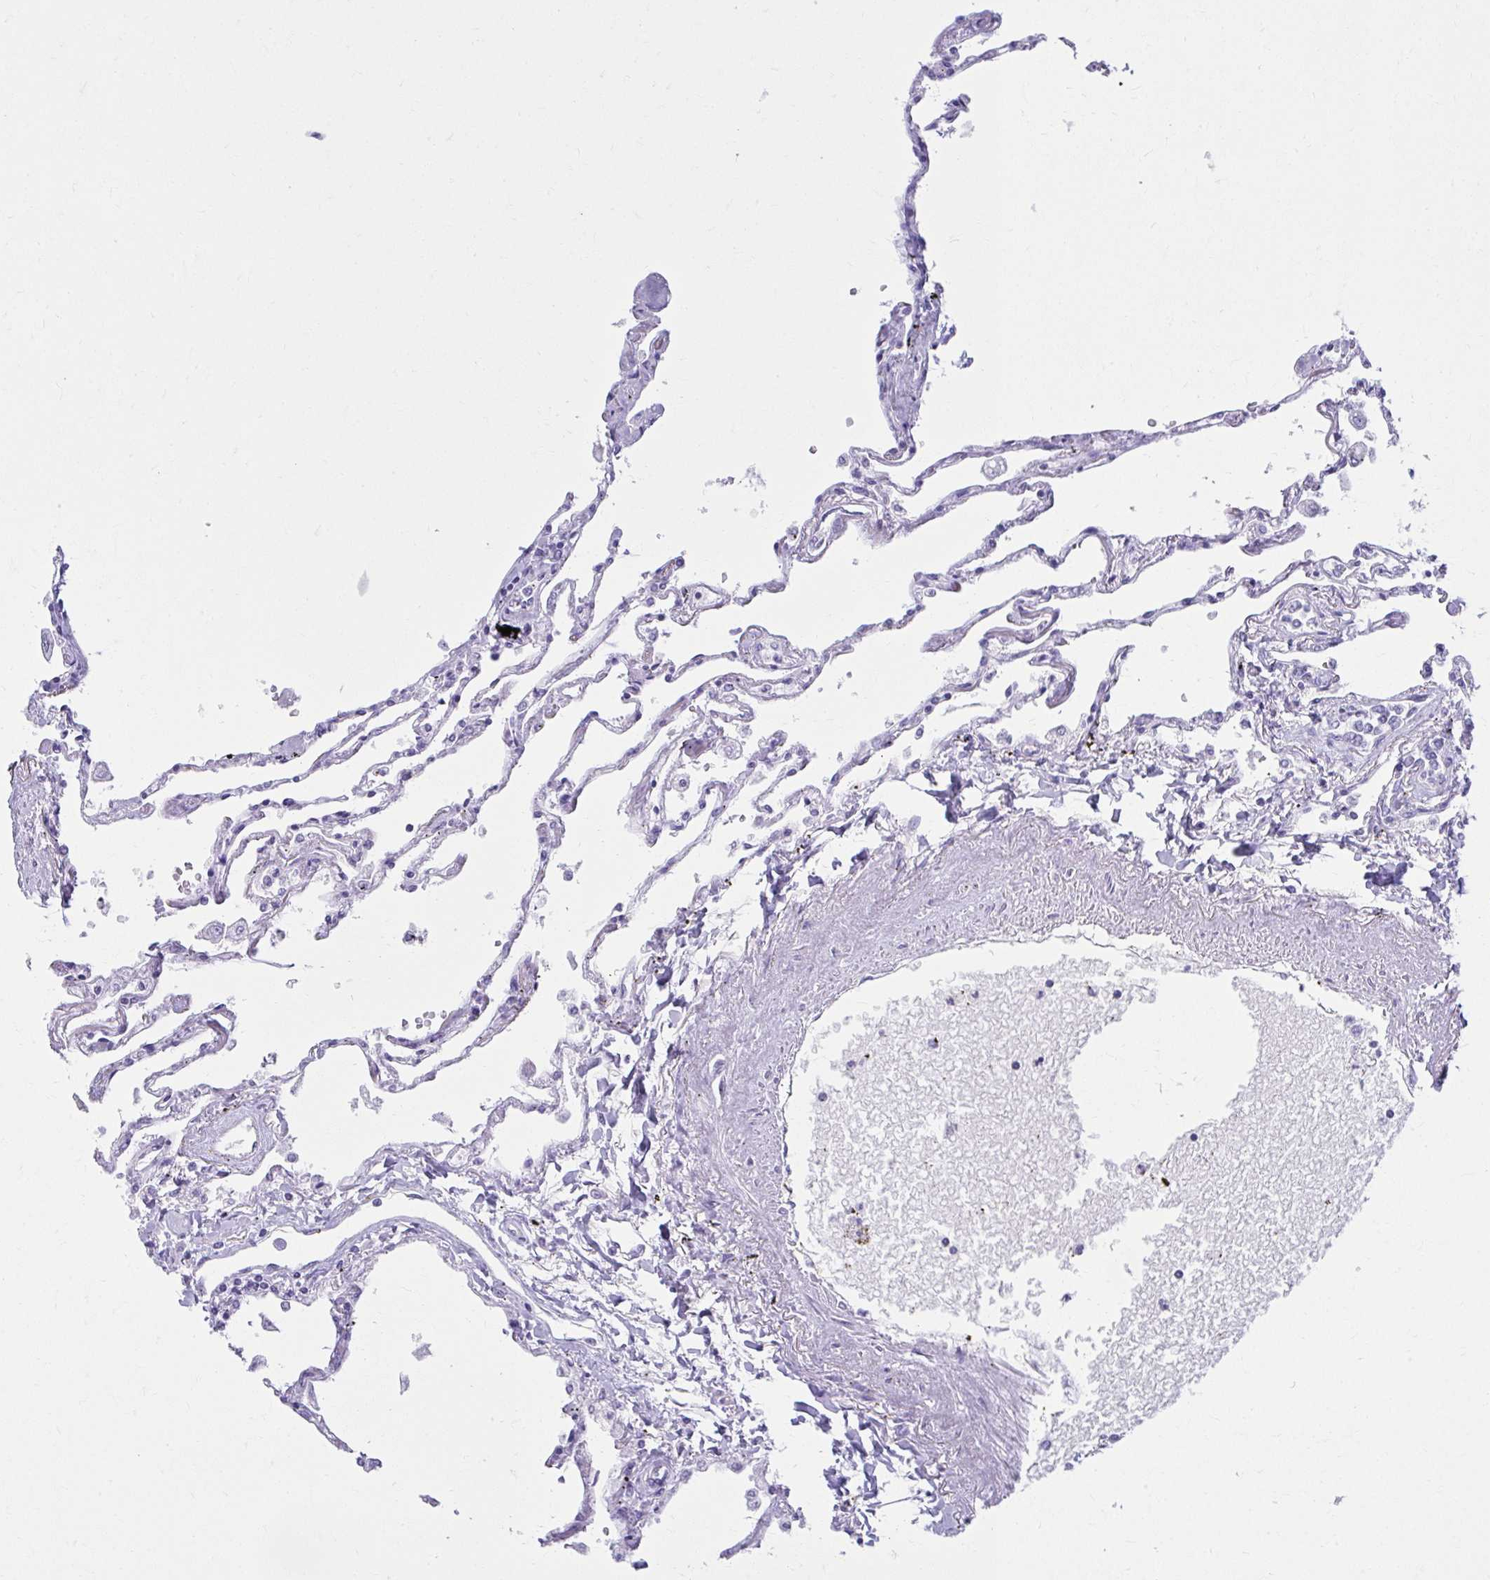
{"staining": {"intensity": "negative", "quantity": "none", "location": "none"}, "tissue": "lung", "cell_type": "Alveolar cells", "image_type": "normal", "snomed": [{"axis": "morphology", "description": "Normal tissue, NOS"}, {"axis": "topography", "description": "Lung"}], "caption": "A histopathology image of lung stained for a protein shows no brown staining in alveolar cells. Nuclei are stained in blue.", "gene": "ATP4B", "patient": {"sex": "female", "age": 67}}